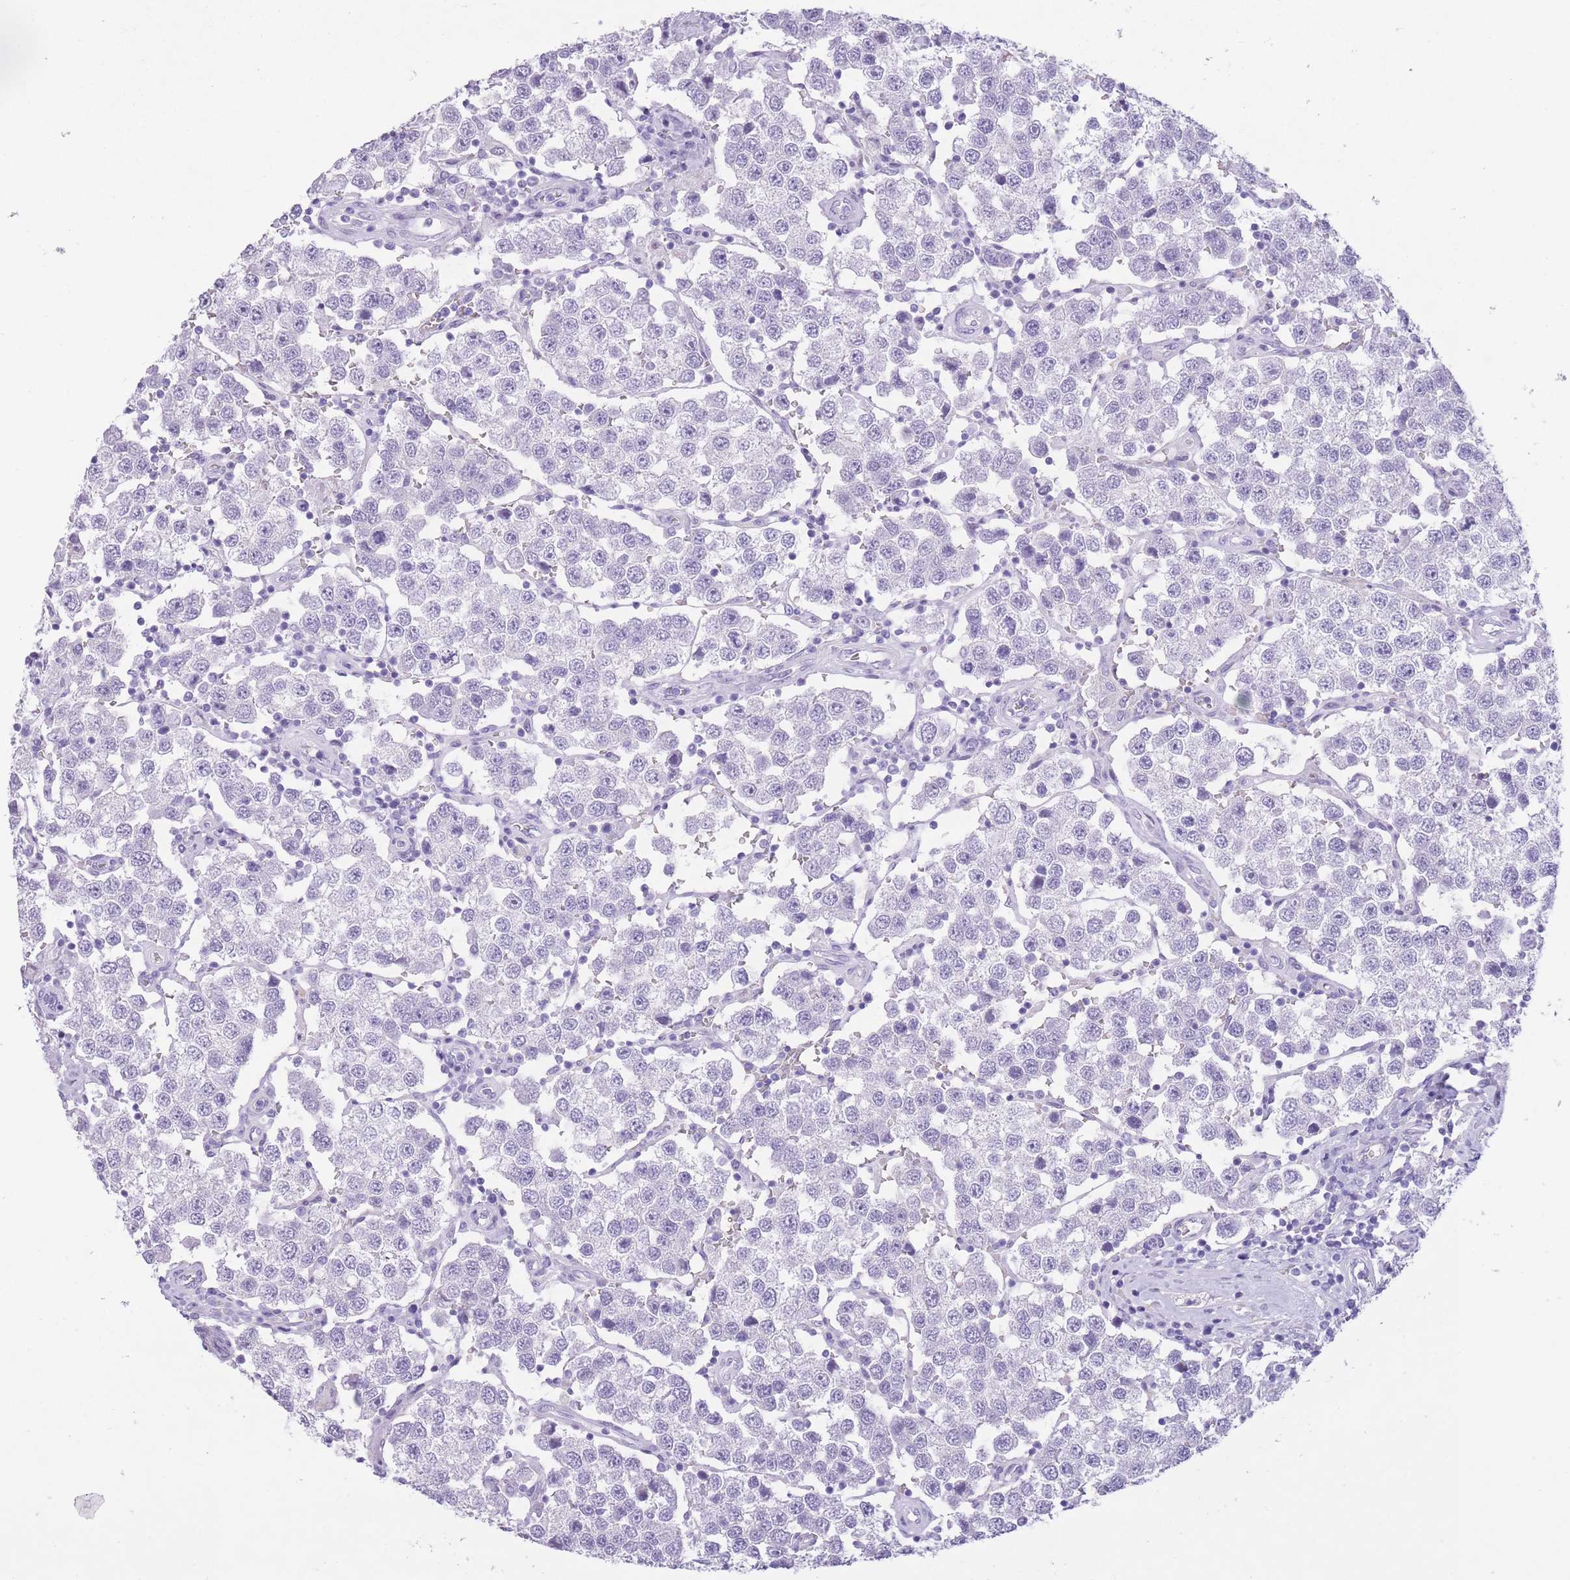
{"staining": {"intensity": "negative", "quantity": "none", "location": "none"}, "tissue": "testis cancer", "cell_type": "Tumor cells", "image_type": "cancer", "snomed": [{"axis": "morphology", "description": "Seminoma, NOS"}, {"axis": "topography", "description": "Testis"}], "caption": "Immunohistochemistry photomicrograph of human testis seminoma stained for a protein (brown), which demonstrates no positivity in tumor cells.", "gene": "WDR70", "patient": {"sex": "male", "age": 37}}